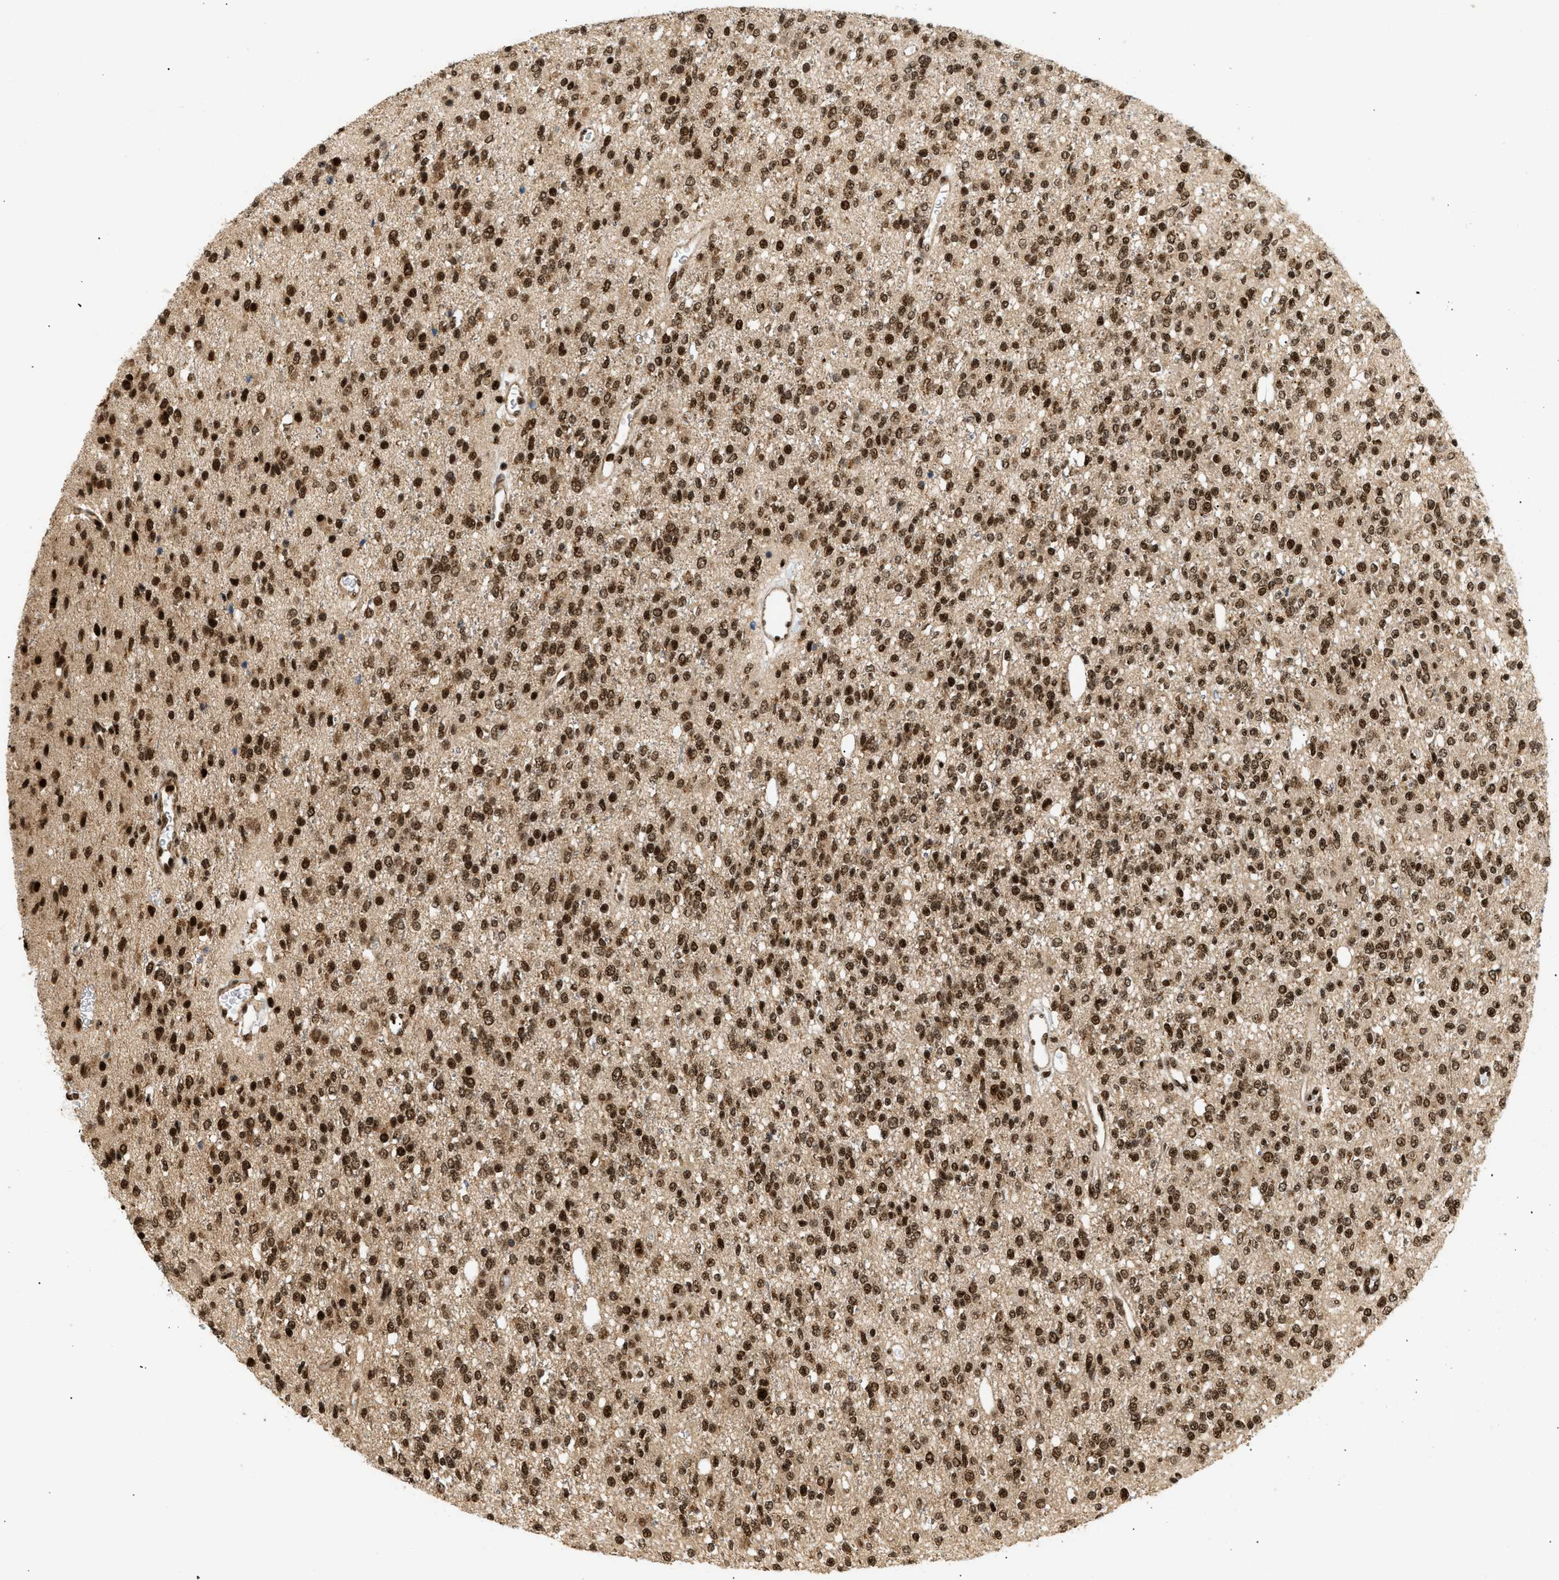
{"staining": {"intensity": "strong", "quantity": ">75%", "location": "nuclear"}, "tissue": "glioma", "cell_type": "Tumor cells", "image_type": "cancer", "snomed": [{"axis": "morphology", "description": "Glioma, malignant, High grade"}, {"axis": "topography", "description": "Brain"}], "caption": "This is an image of immunohistochemistry staining of malignant glioma (high-grade), which shows strong positivity in the nuclear of tumor cells.", "gene": "RBM5", "patient": {"sex": "male", "age": 34}}